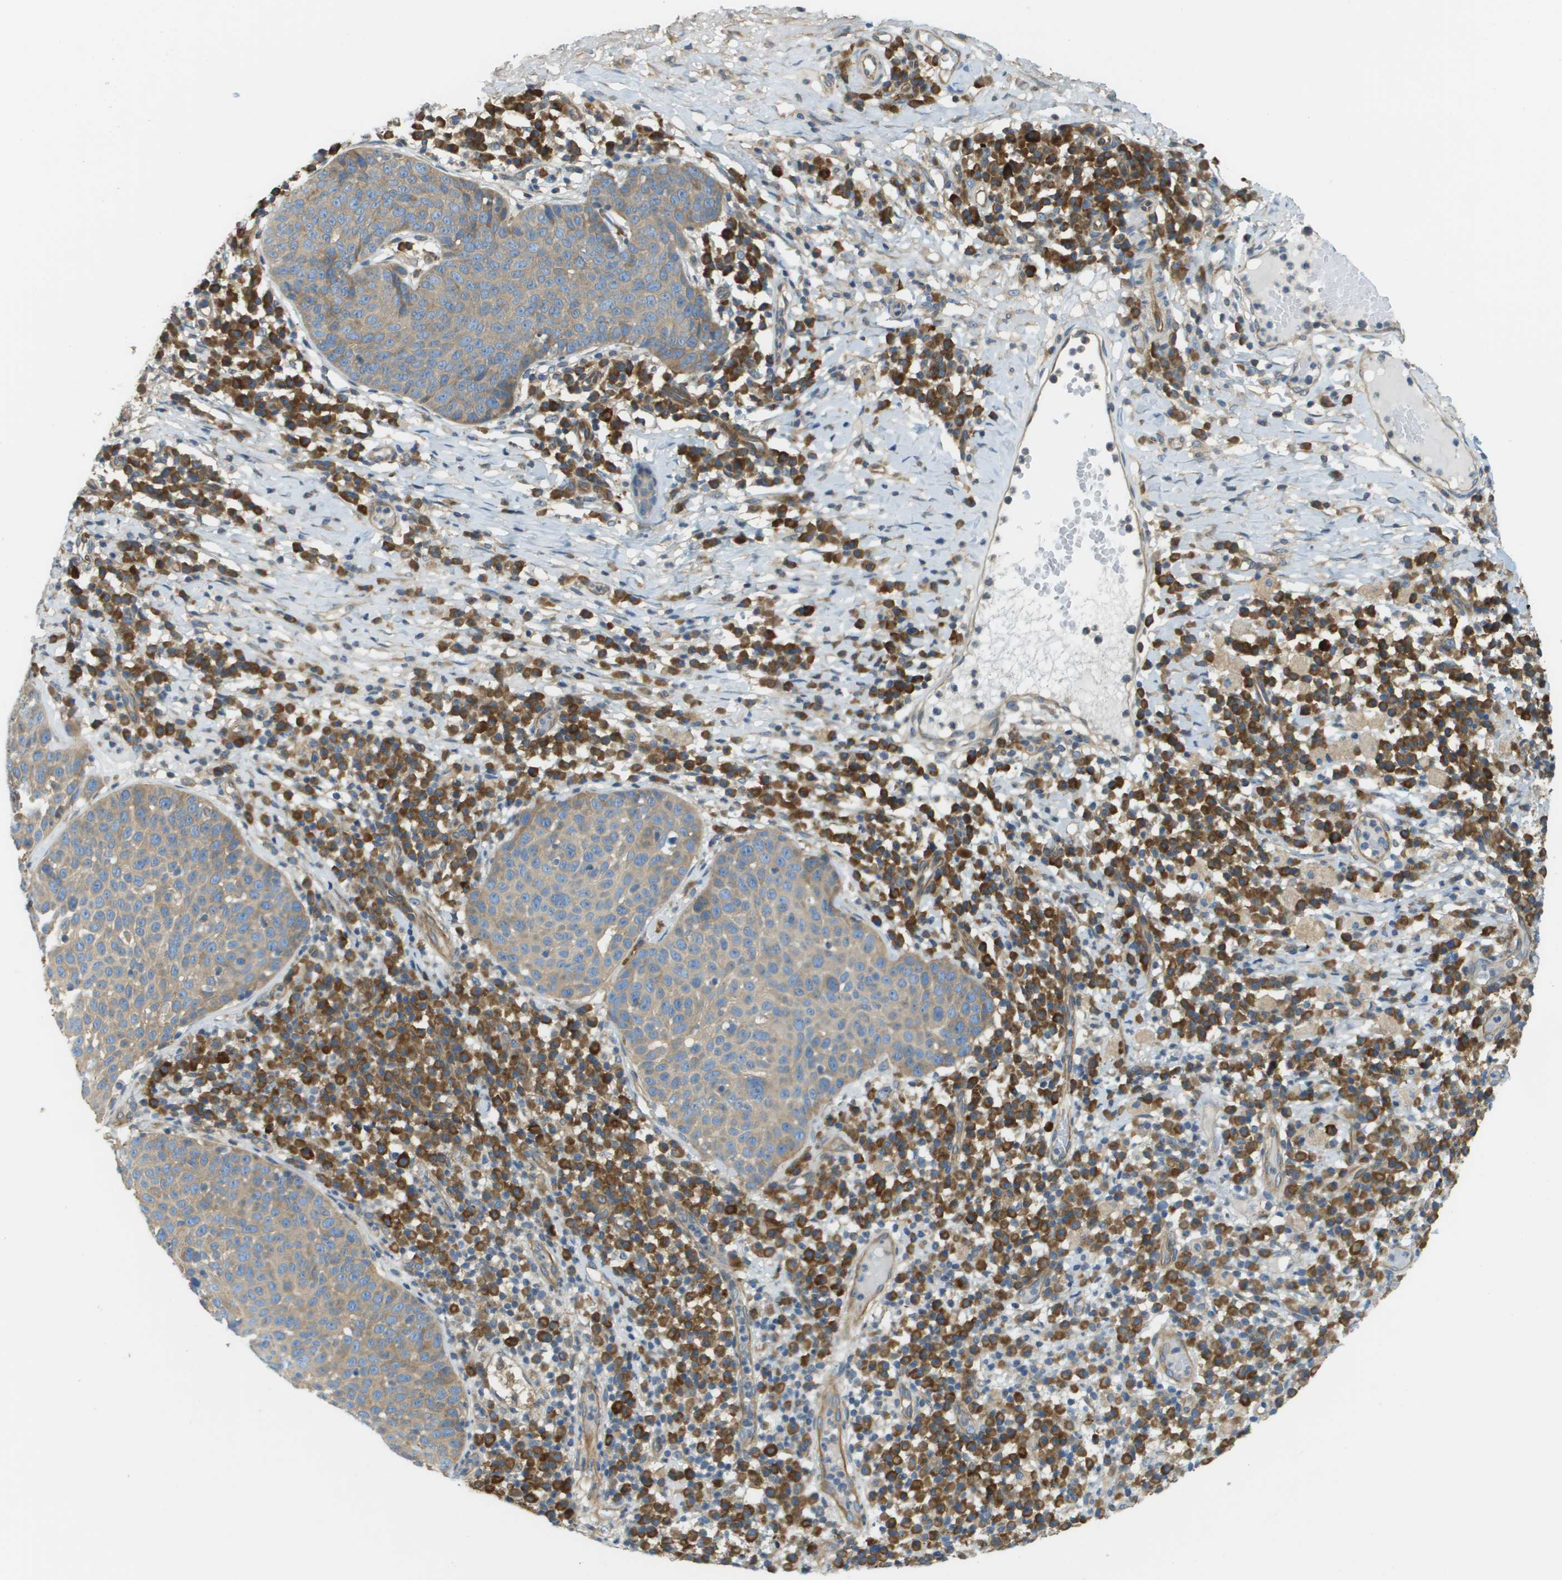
{"staining": {"intensity": "weak", "quantity": ">75%", "location": "cytoplasmic/membranous"}, "tissue": "skin cancer", "cell_type": "Tumor cells", "image_type": "cancer", "snomed": [{"axis": "morphology", "description": "Squamous cell carcinoma in situ, NOS"}, {"axis": "morphology", "description": "Squamous cell carcinoma, NOS"}, {"axis": "topography", "description": "Skin"}], "caption": "The histopathology image exhibits staining of squamous cell carcinoma in situ (skin), revealing weak cytoplasmic/membranous protein positivity (brown color) within tumor cells.", "gene": "DNAJB11", "patient": {"sex": "male", "age": 93}}